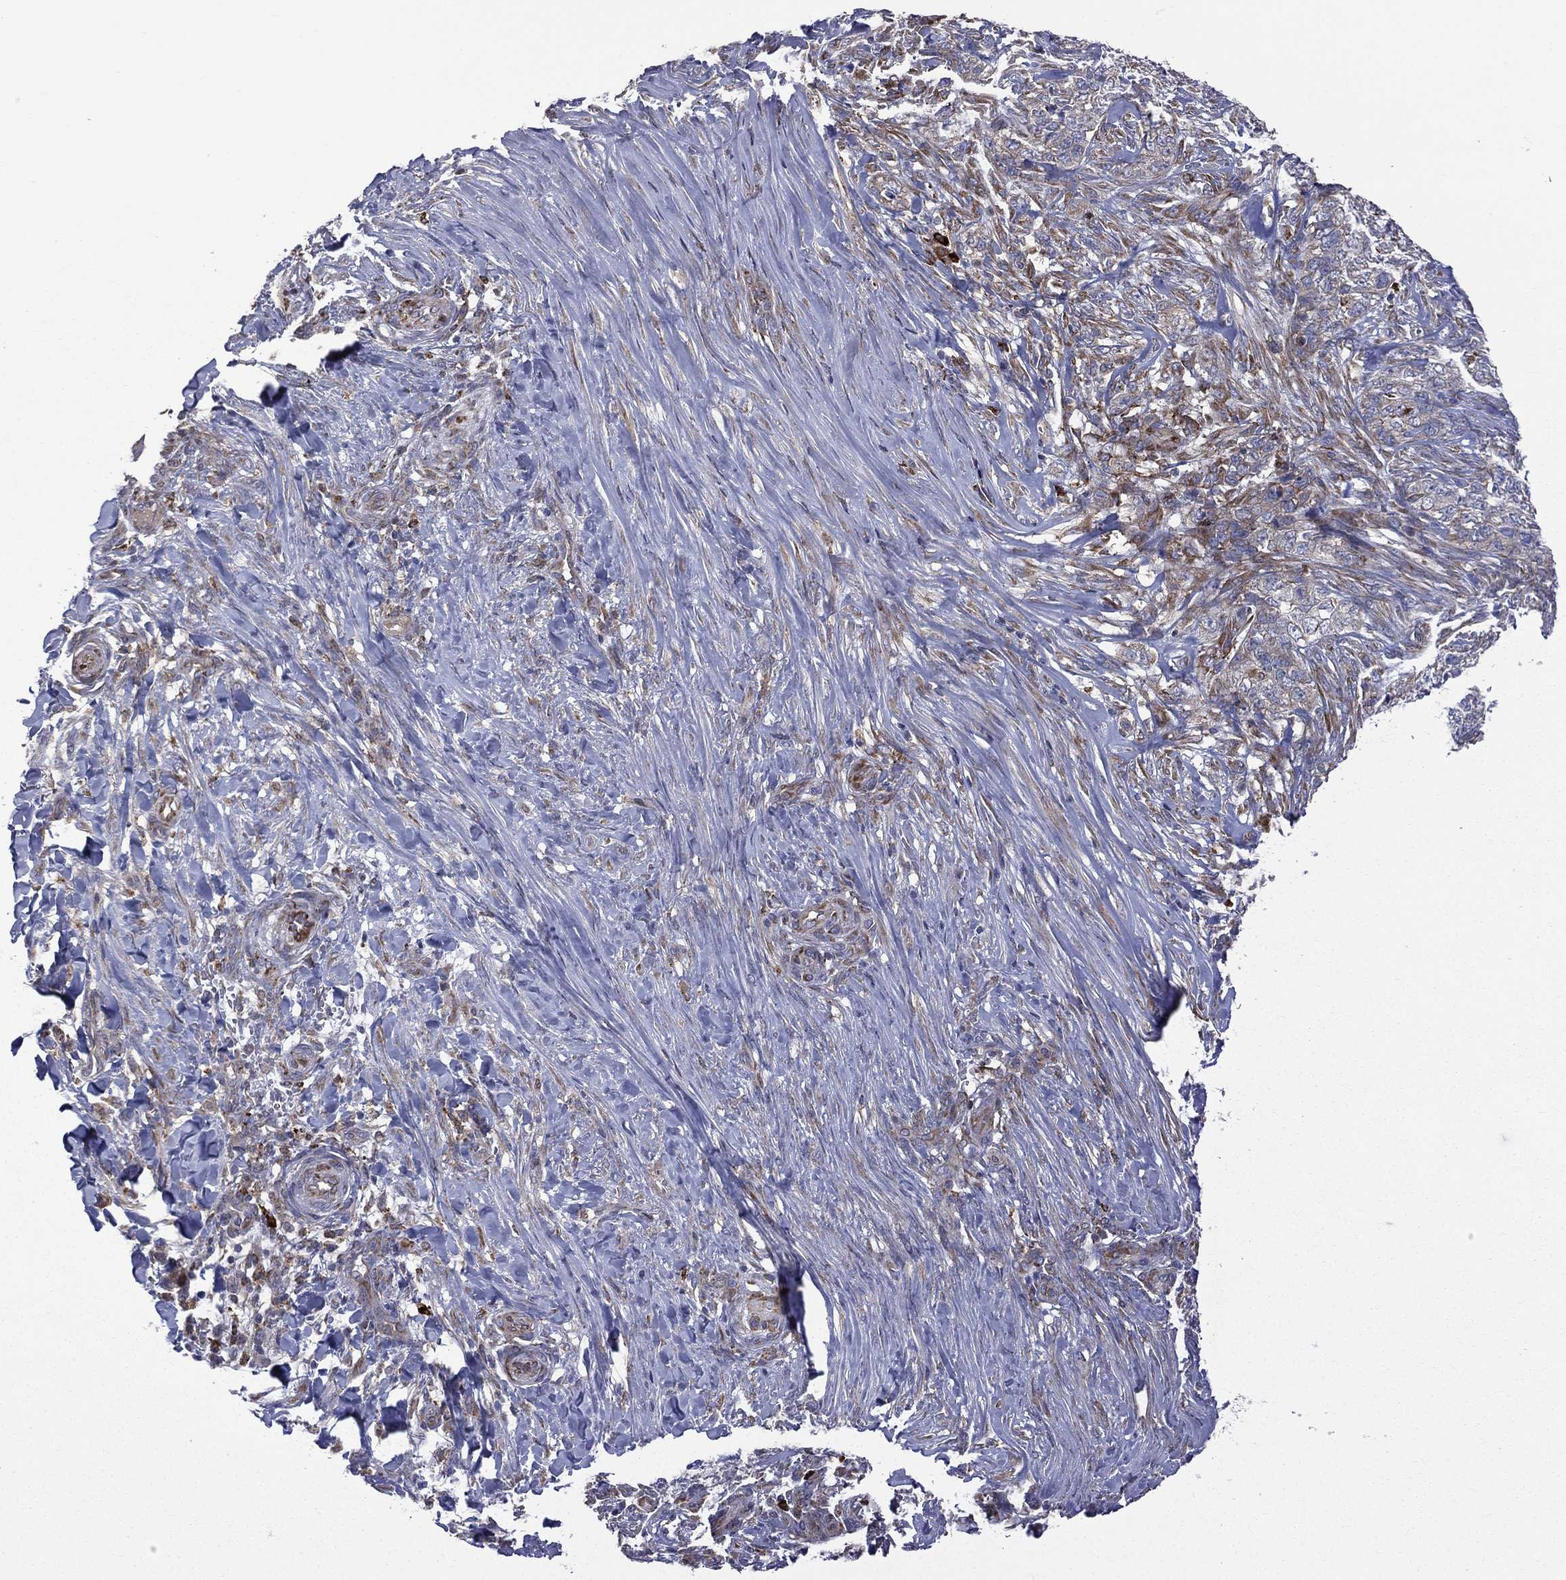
{"staining": {"intensity": "moderate", "quantity": "<25%", "location": "cytoplasmic/membranous"}, "tissue": "skin cancer", "cell_type": "Tumor cells", "image_type": "cancer", "snomed": [{"axis": "morphology", "description": "Basal cell carcinoma"}, {"axis": "topography", "description": "Skin"}], "caption": "Human skin cancer (basal cell carcinoma) stained for a protein (brown) displays moderate cytoplasmic/membranous positive expression in about <25% of tumor cells.", "gene": "C20orf96", "patient": {"sex": "female", "age": 69}}